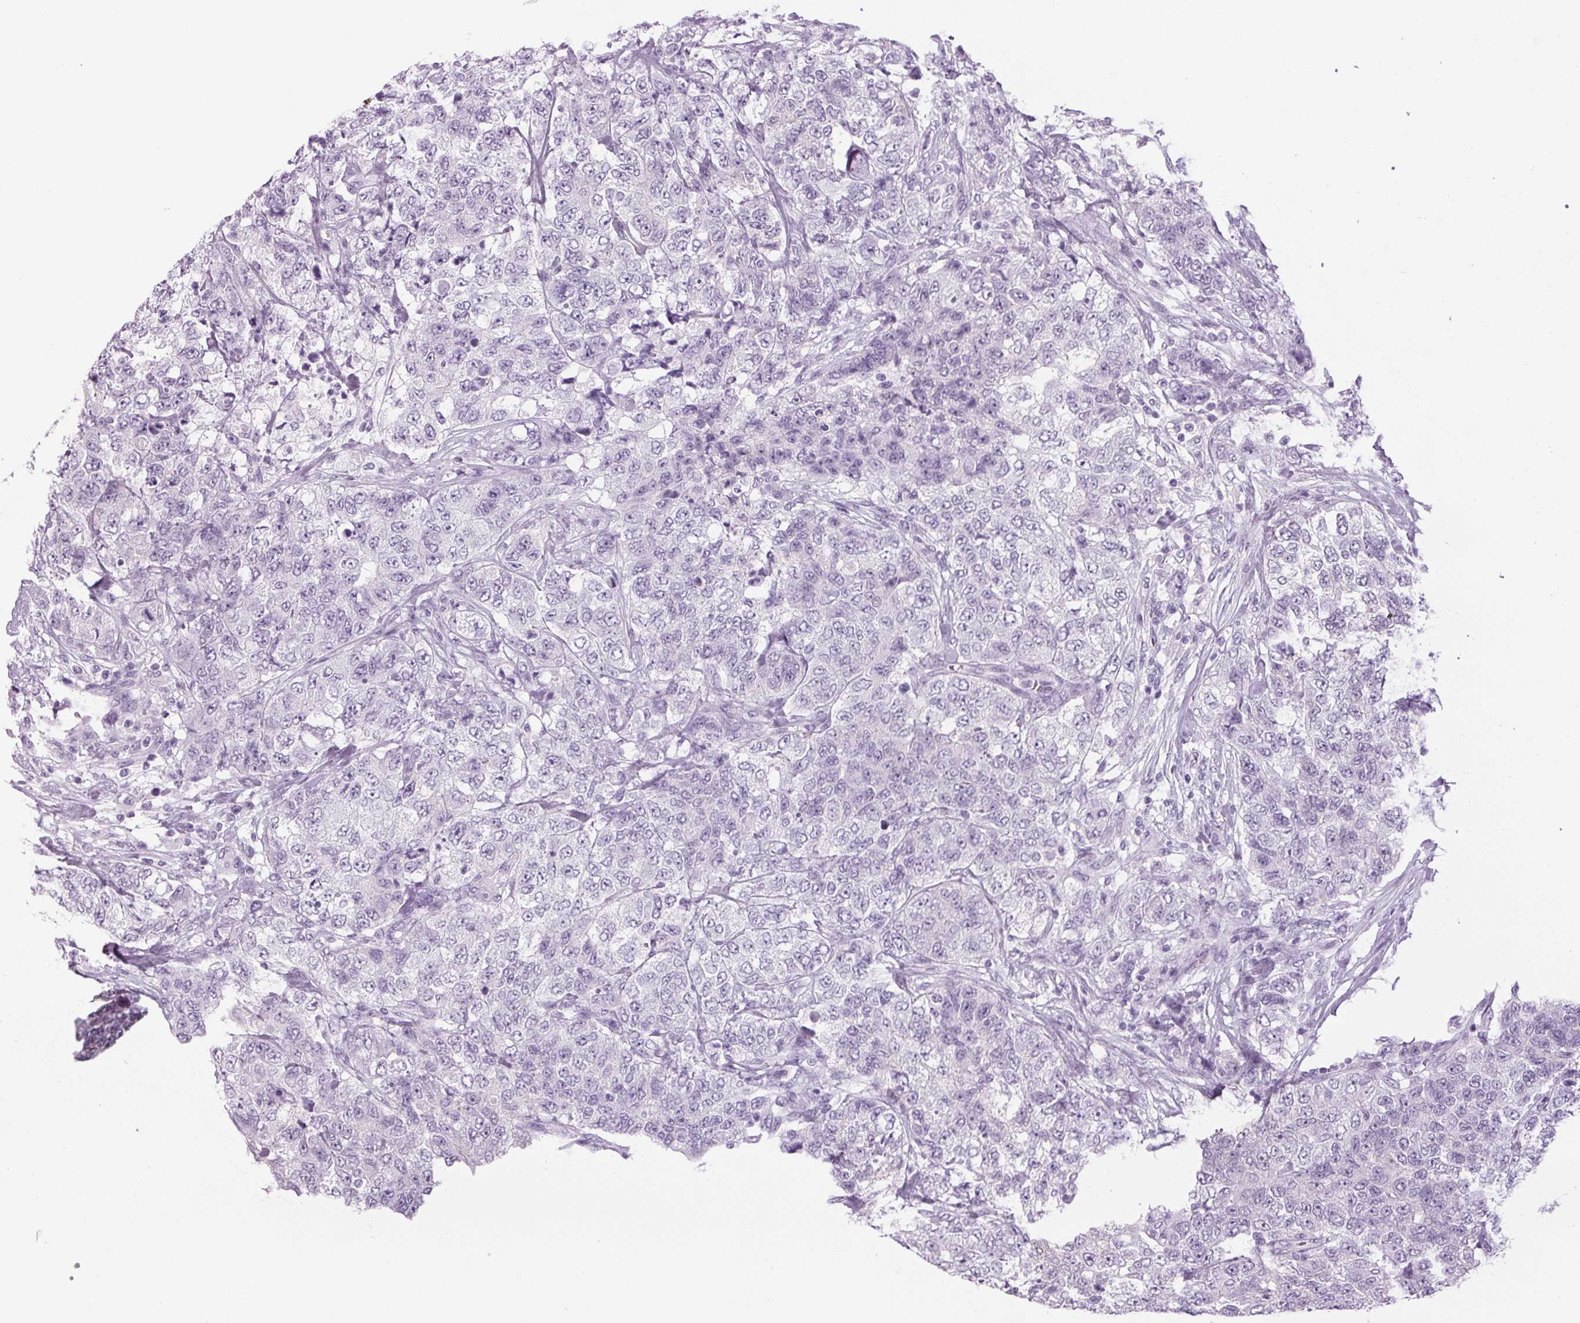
{"staining": {"intensity": "negative", "quantity": "none", "location": "none"}, "tissue": "urothelial cancer", "cell_type": "Tumor cells", "image_type": "cancer", "snomed": [{"axis": "morphology", "description": "Urothelial carcinoma, High grade"}, {"axis": "topography", "description": "Urinary bladder"}], "caption": "Human urothelial carcinoma (high-grade) stained for a protein using immunohistochemistry (IHC) exhibits no positivity in tumor cells.", "gene": "PPP1R1A", "patient": {"sex": "female", "age": 78}}